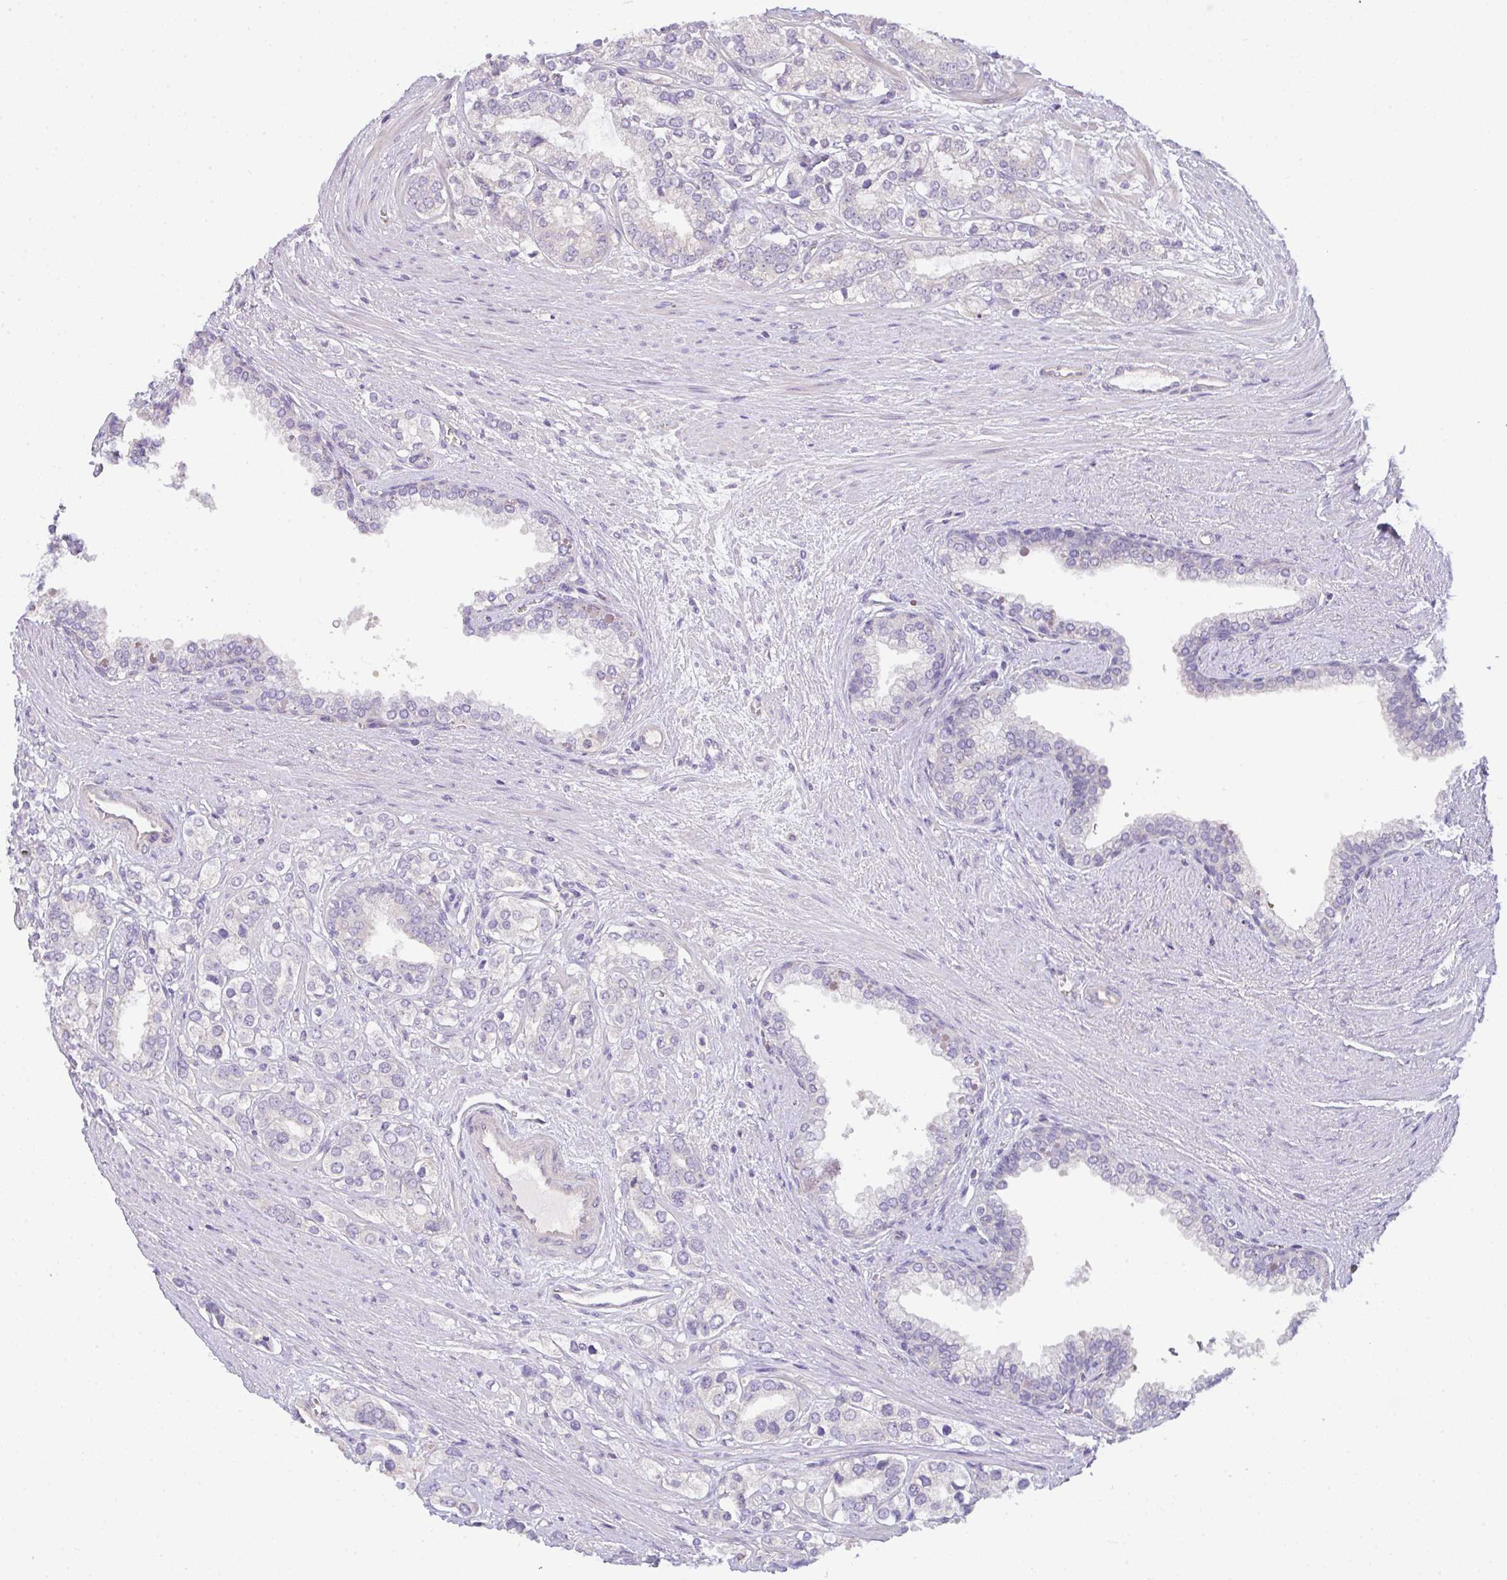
{"staining": {"intensity": "negative", "quantity": "none", "location": "none"}, "tissue": "prostate cancer", "cell_type": "Tumor cells", "image_type": "cancer", "snomed": [{"axis": "morphology", "description": "Adenocarcinoma, High grade"}, {"axis": "topography", "description": "Prostate"}], "caption": "This is an IHC image of human prostate high-grade adenocarcinoma. There is no staining in tumor cells.", "gene": "FILIP1", "patient": {"sex": "male", "age": 58}}